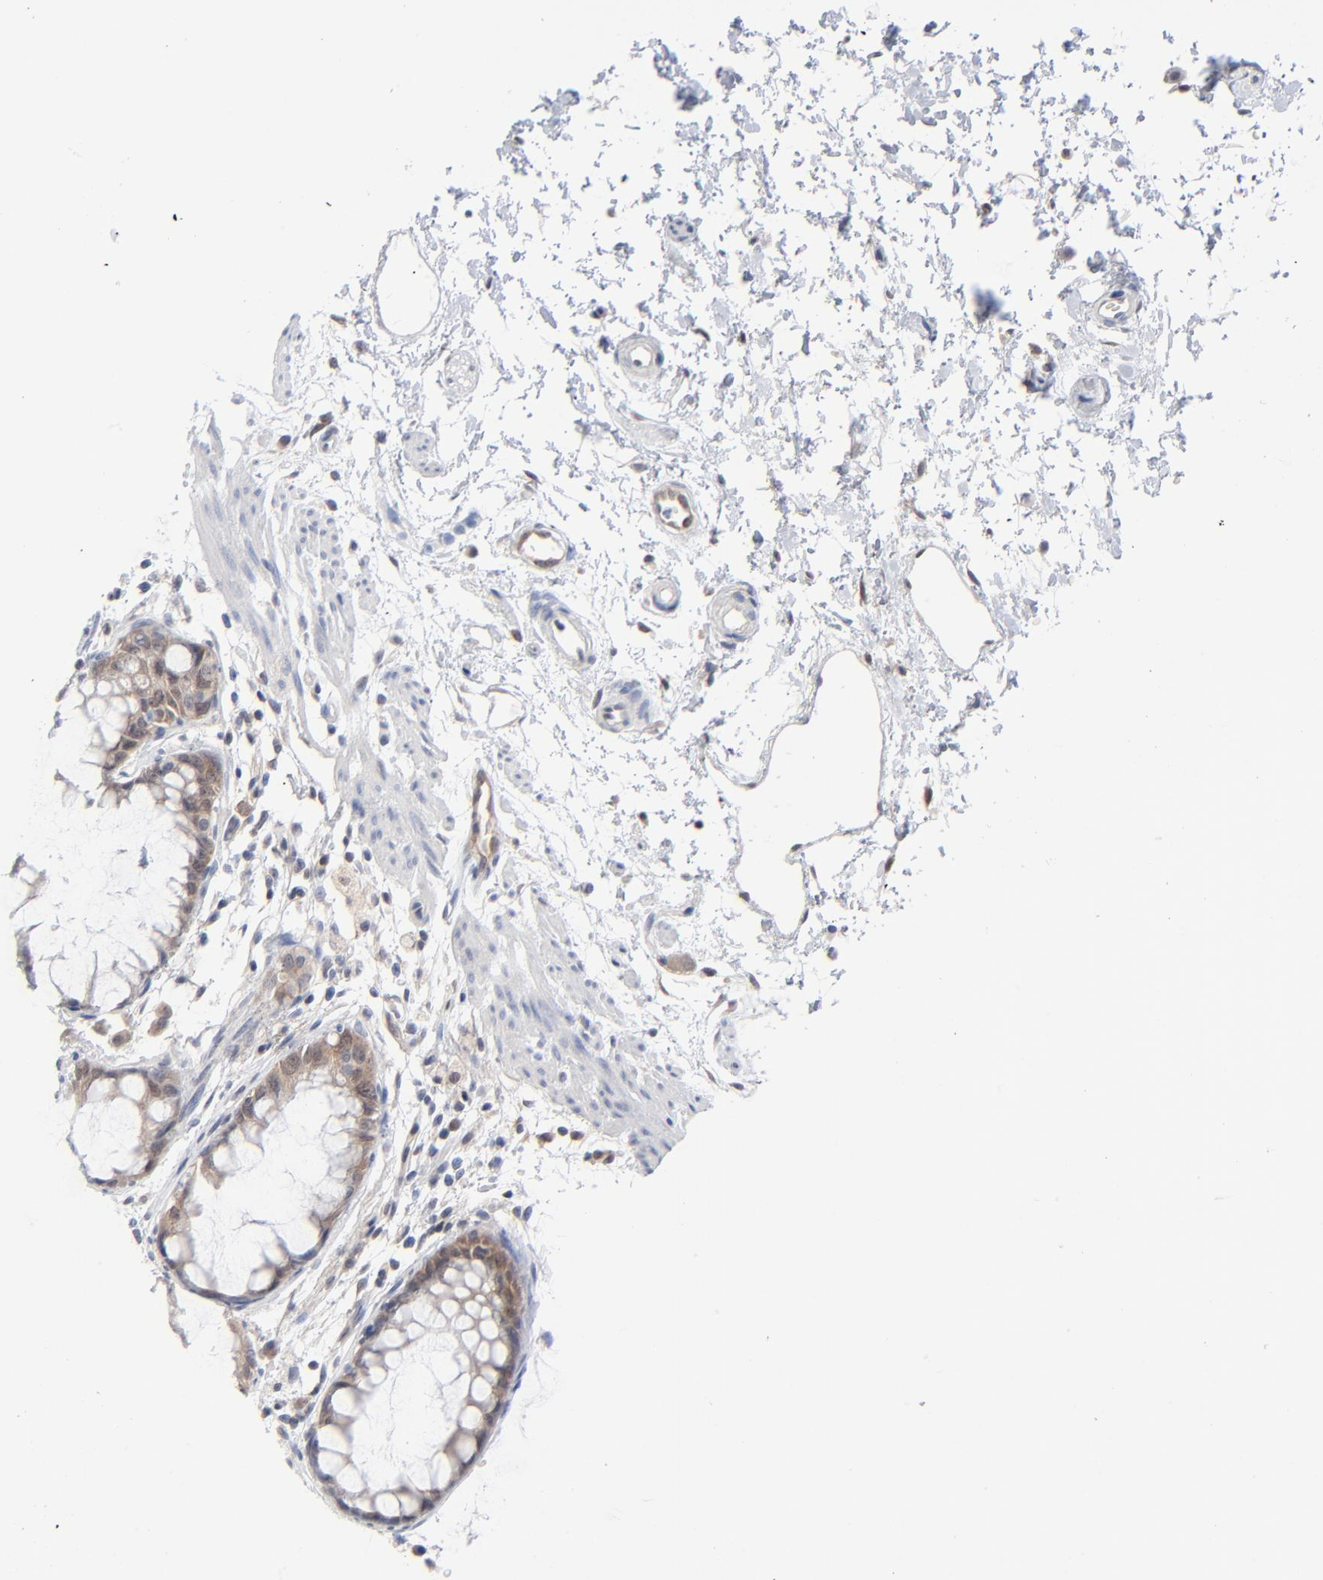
{"staining": {"intensity": "weak", "quantity": ">75%", "location": "cytoplasmic/membranous"}, "tissue": "rectum", "cell_type": "Glandular cells", "image_type": "normal", "snomed": [{"axis": "morphology", "description": "Normal tissue, NOS"}, {"axis": "morphology", "description": "Adenocarcinoma, NOS"}, {"axis": "topography", "description": "Rectum"}], "caption": "Glandular cells show low levels of weak cytoplasmic/membranous positivity in approximately >75% of cells in benign rectum.", "gene": "RPS6KB1", "patient": {"sex": "female", "age": 65}}